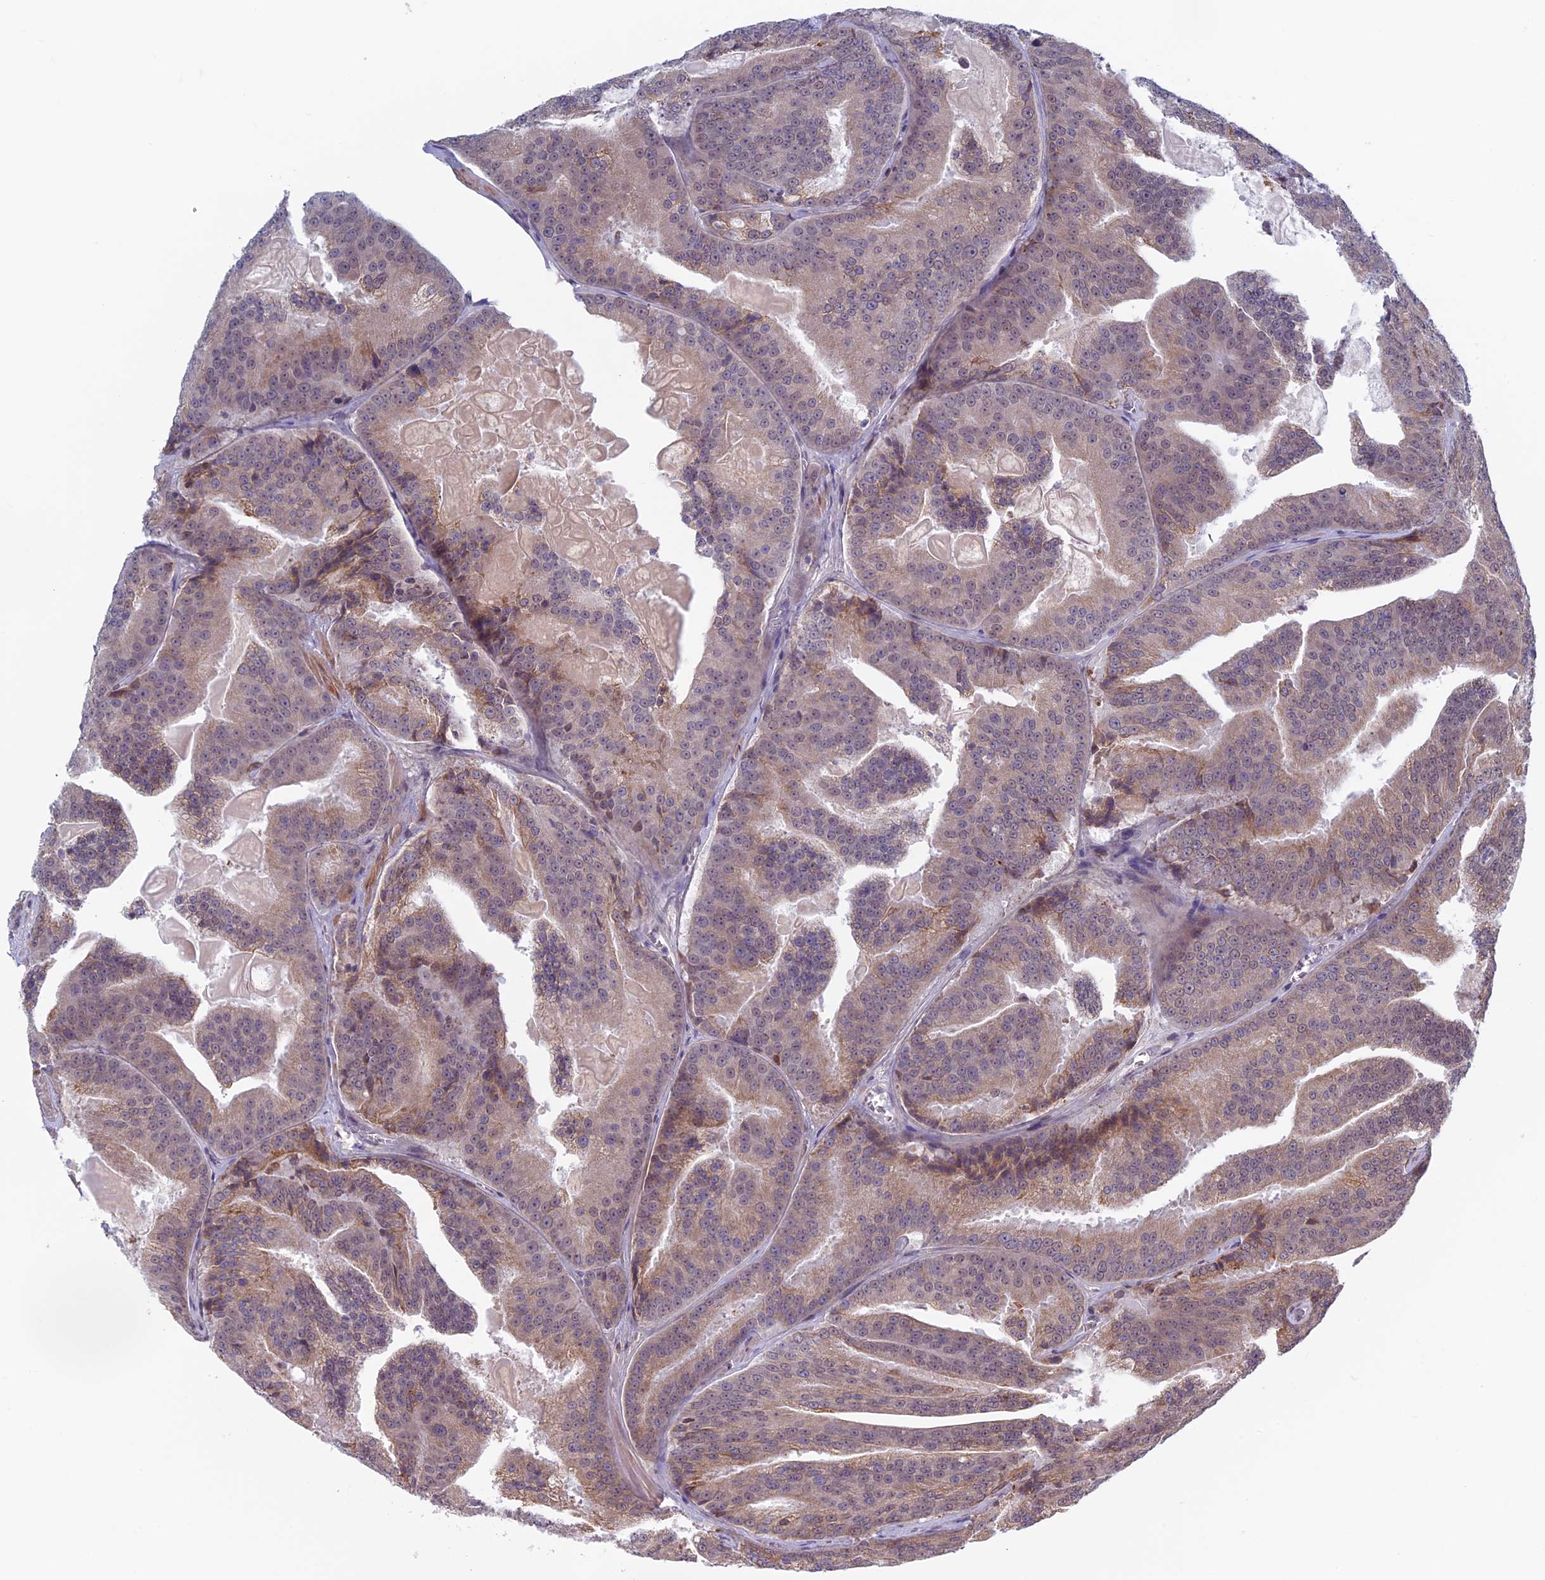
{"staining": {"intensity": "weak", "quantity": "25%-75%", "location": "cytoplasmic/membranous"}, "tissue": "prostate cancer", "cell_type": "Tumor cells", "image_type": "cancer", "snomed": [{"axis": "morphology", "description": "Adenocarcinoma, High grade"}, {"axis": "topography", "description": "Prostate"}], "caption": "Adenocarcinoma (high-grade) (prostate) stained for a protein (brown) shows weak cytoplasmic/membranous positive positivity in approximately 25%-75% of tumor cells.", "gene": "FADS1", "patient": {"sex": "male", "age": 61}}